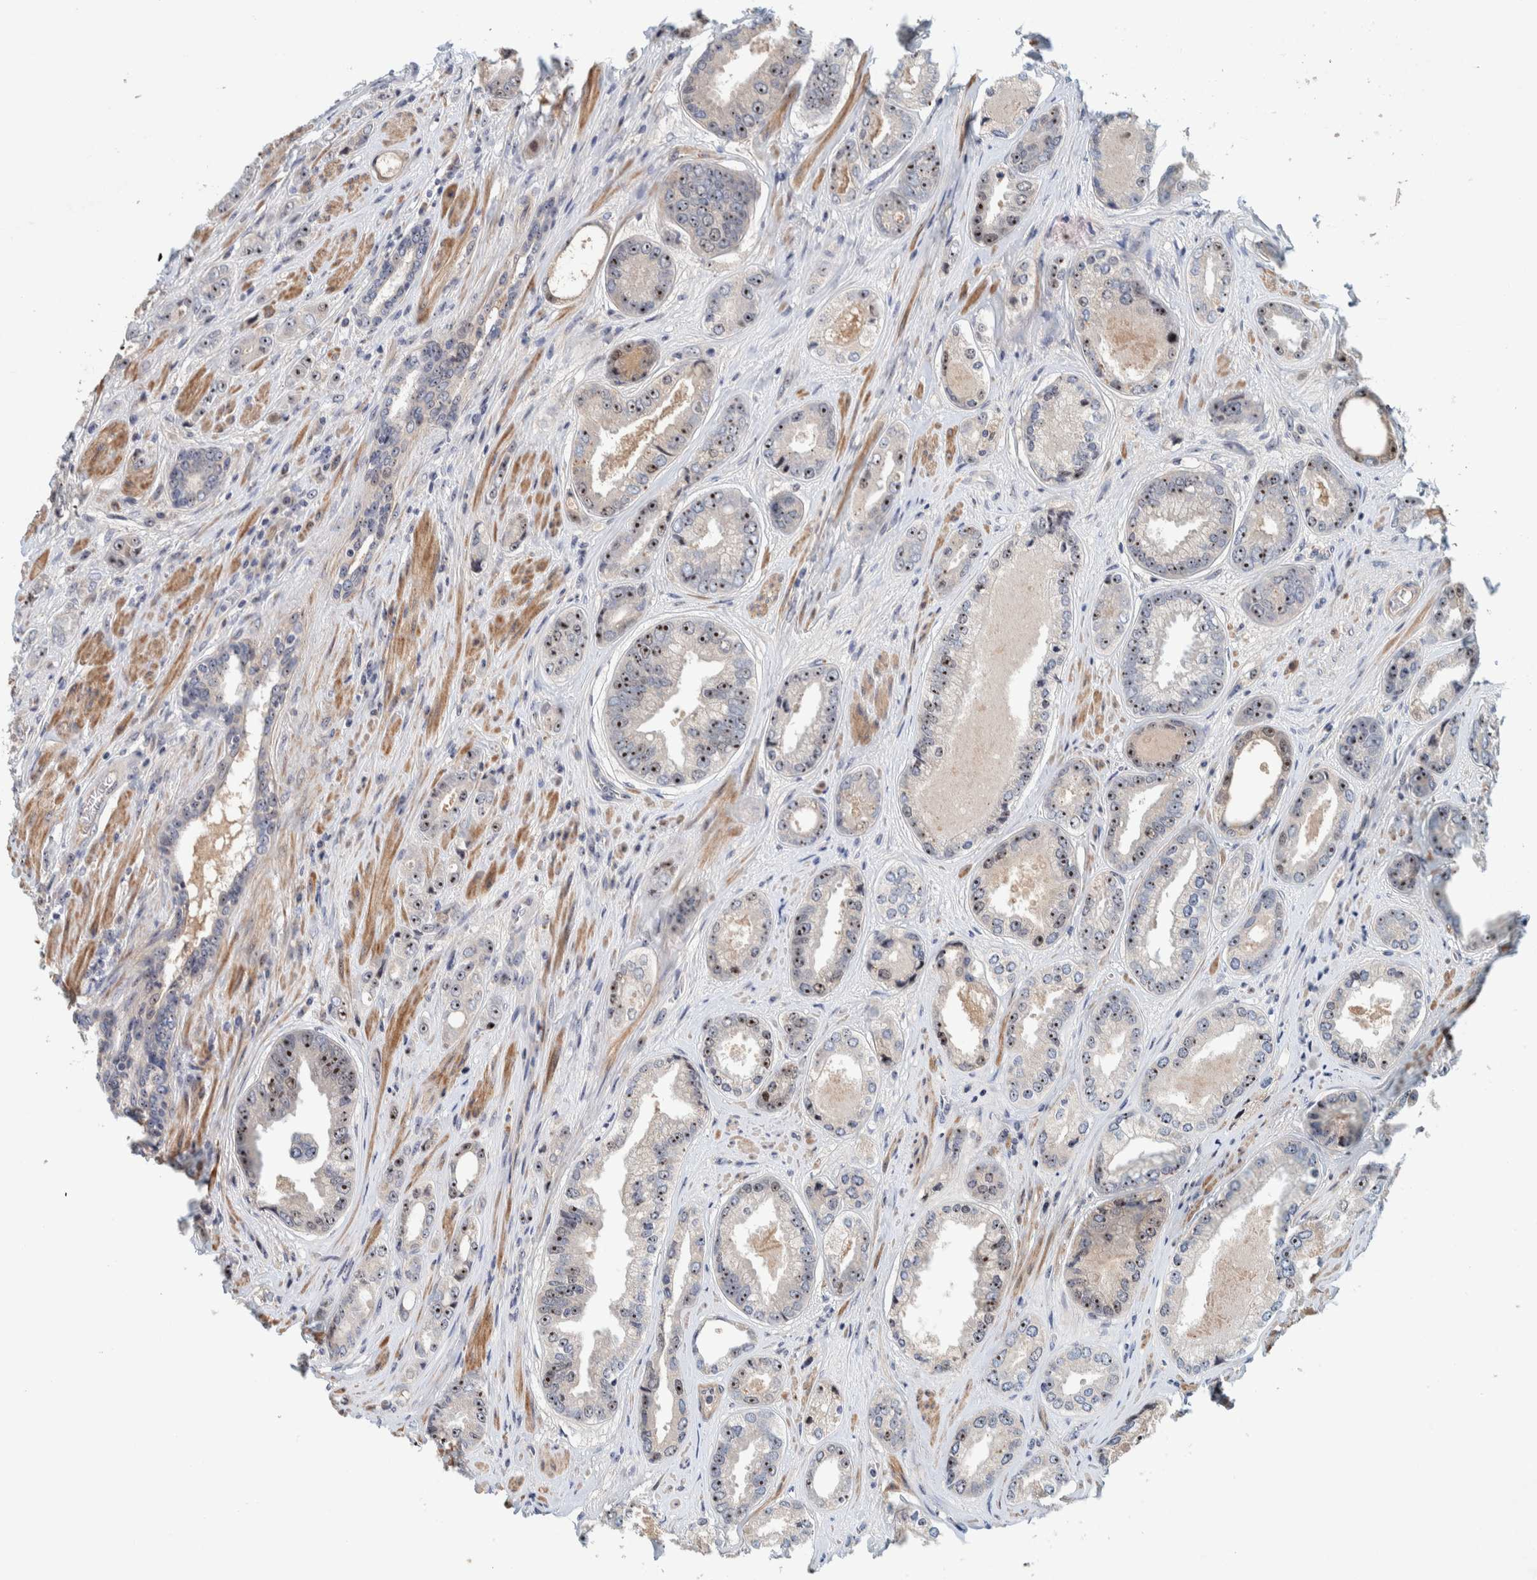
{"staining": {"intensity": "strong", "quantity": ">75%", "location": "nuclear"}, "tissue": "prostate cancer", "cell_type": "Tumor cells", "image_type": "cancer", "snomed": [{"axis": "morphology", "description": "Adenocarcinoma, High grade"}, {"axis": "topography", "description": "Prostate"}], "caption": "Adenocarcinoma (high-grade) (prostate) tissue shows strong nuclear positivity in approximately >75% of tumor cells", "gene": "NOL11", "patient": {"sex": "male", "age": 61}}